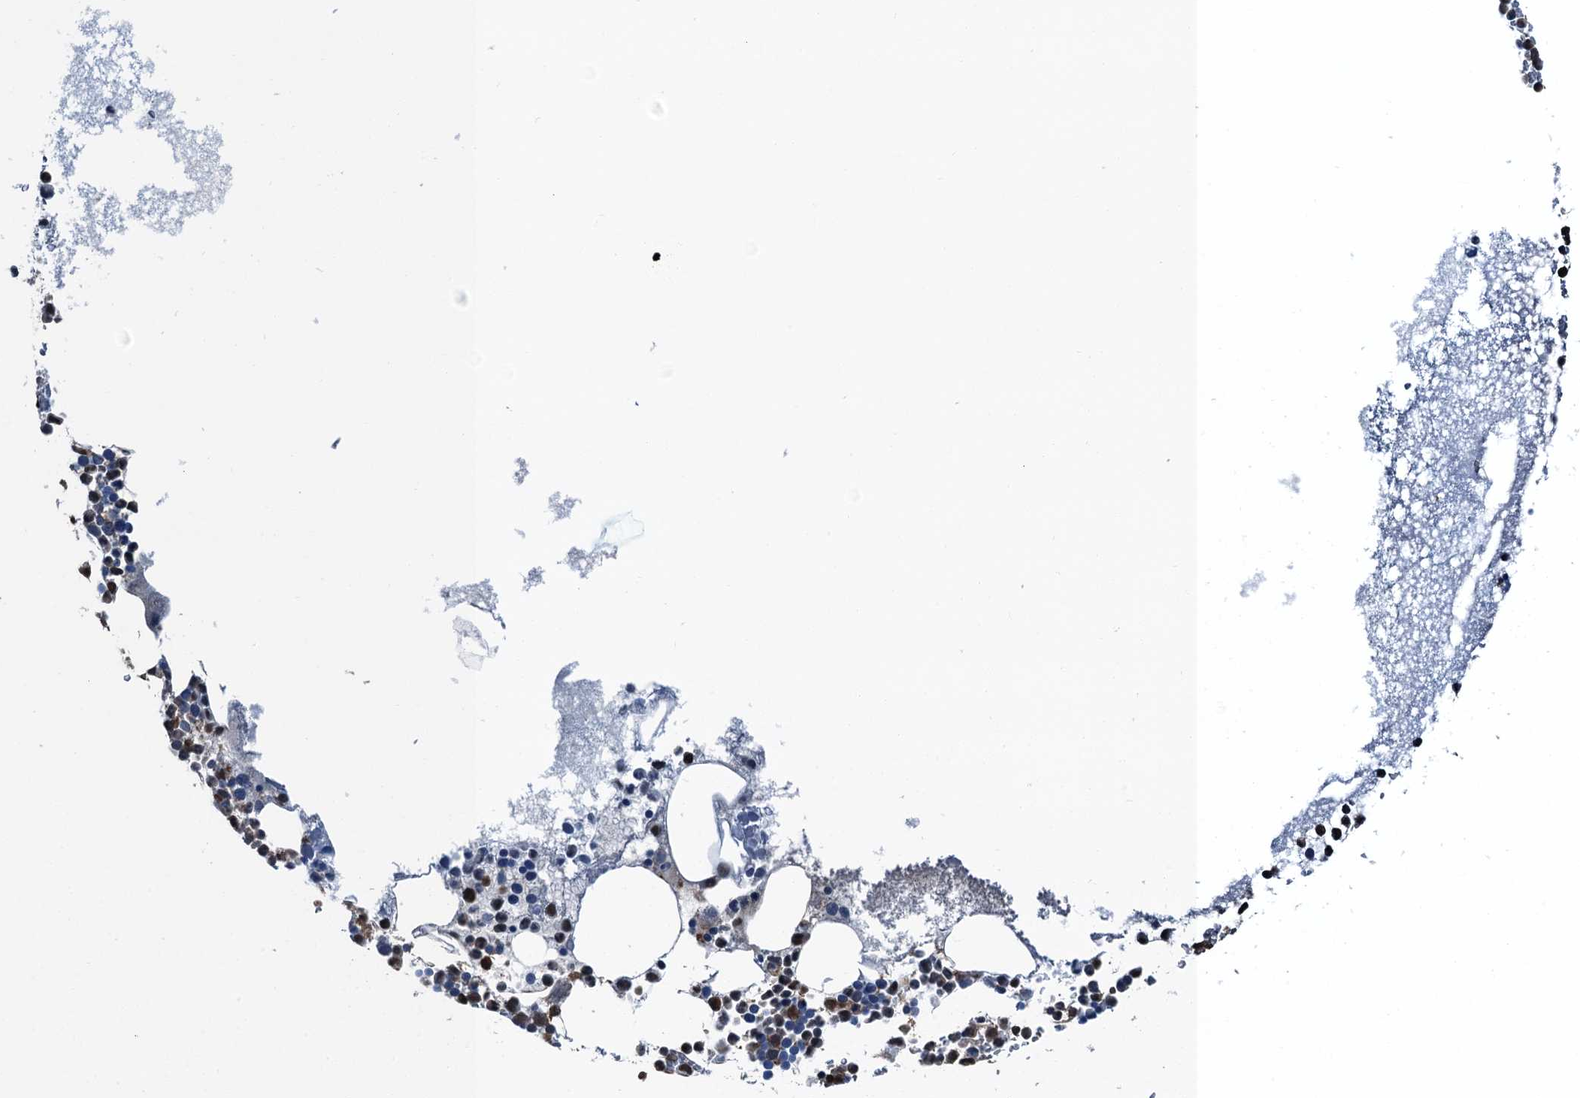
{"staining": {"intensity": "moderate", "quantity": "25%-75%", "location": "cytoplasmic/membranous,nuclear"}, "tissue": "bone marrow", "cell_type": "Hematopoietic cells", "image_type": "normal", "snomed": [{"axis": "morphology", "description": "Normal tissue, NOS"}, {"axis": "topography", "description": "Bone marrow"}], "caption": "Immunohistochemical staining of unremarkable human bone marrow demonstrates 25%-75% levels of moderate cytoplasmic/membranous,nuclear protein expression in about 25%-75% of hematopoietic cells.", "gene": "RNH1", "patient": {"sex": "female", "age": 78}}